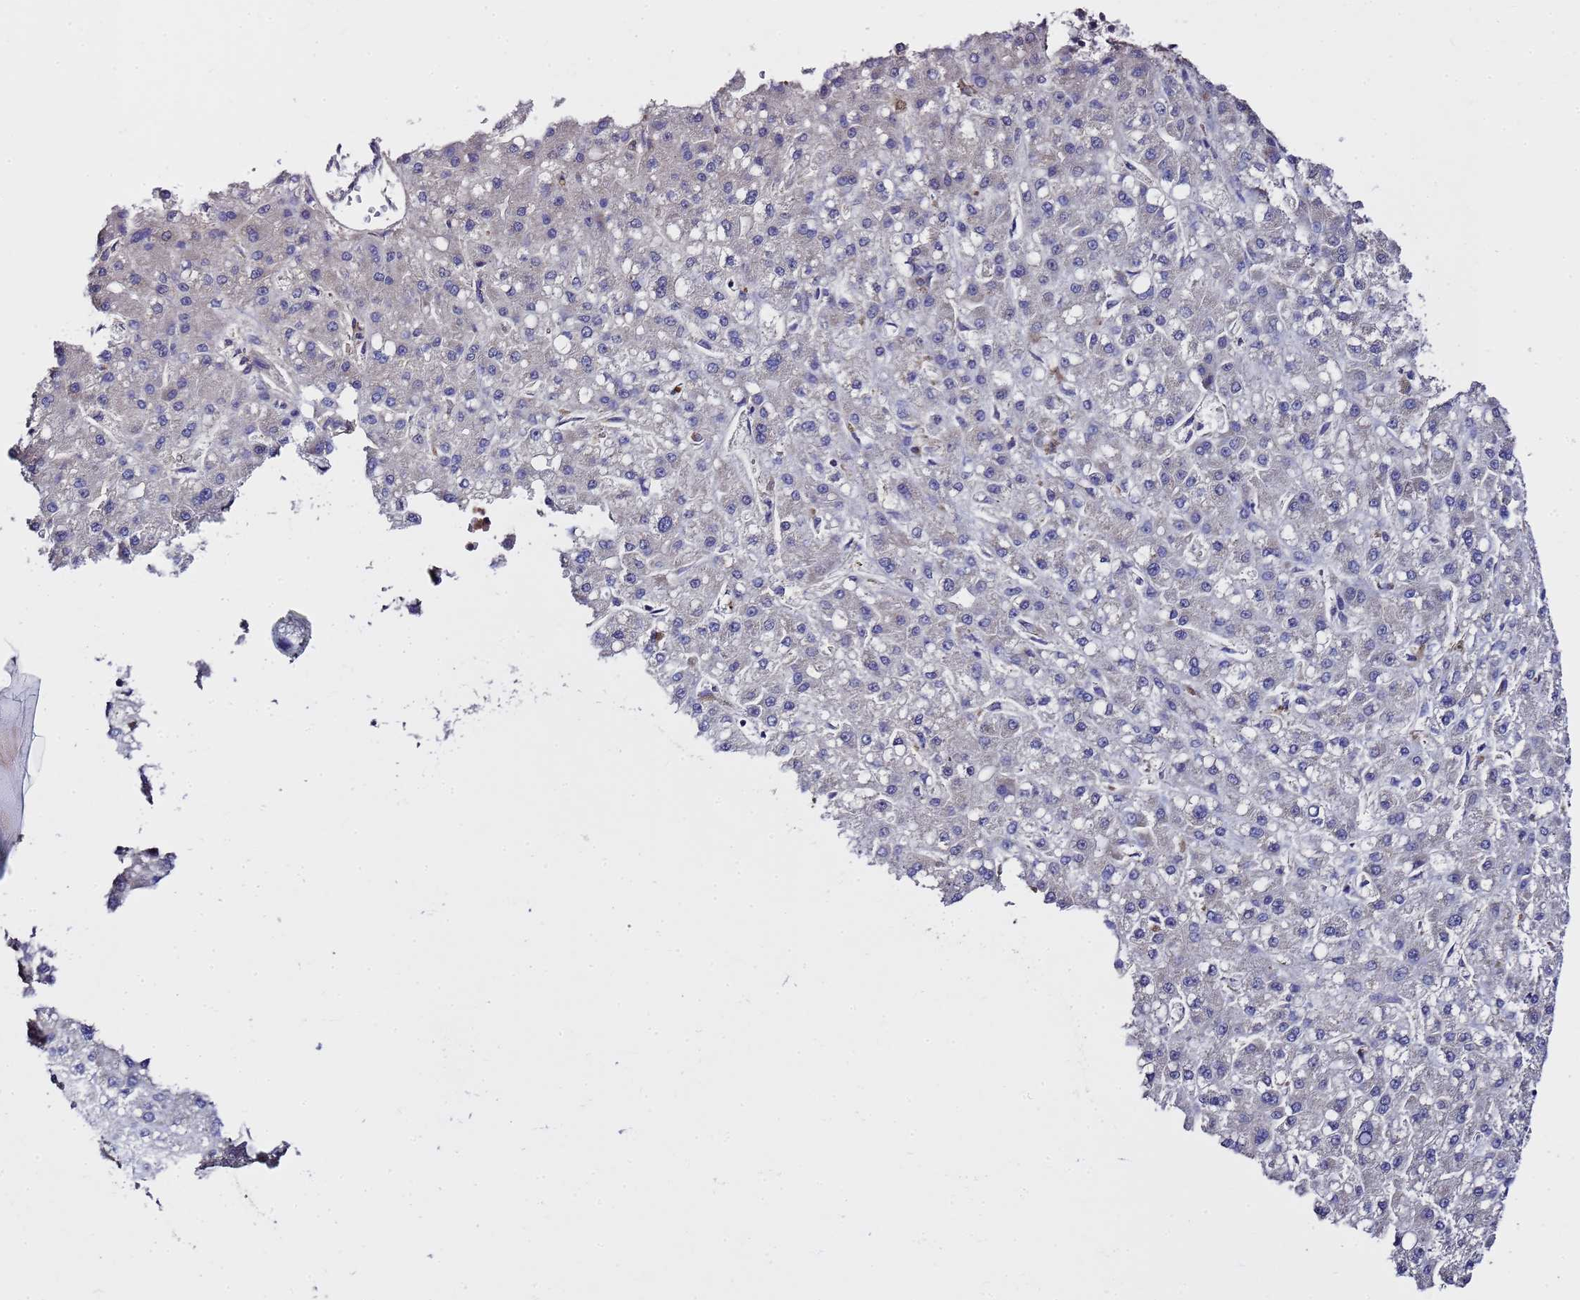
{"staining": {"intensity": "negative", "quantity": "none", "location": "none"}, "tissue": "liver cancer", "cell_type": "Tumor cells", "image_type": "cancer", "snomed": [{"axis": "morphology", "description": "Carcinoma, Hepatocellular, NOS"}, {"axis": "topography", "description": "Liver"}], "caption": "High magnification brightfield microscopy of liver cancer (hepatocellular carcinoma) stained with DAB (brown) and counterstained with hematoxylin (blue): tumor cells show no significant staining.", "gene": "MOCS1", "patient": {"sex": "male", "age": 67}}